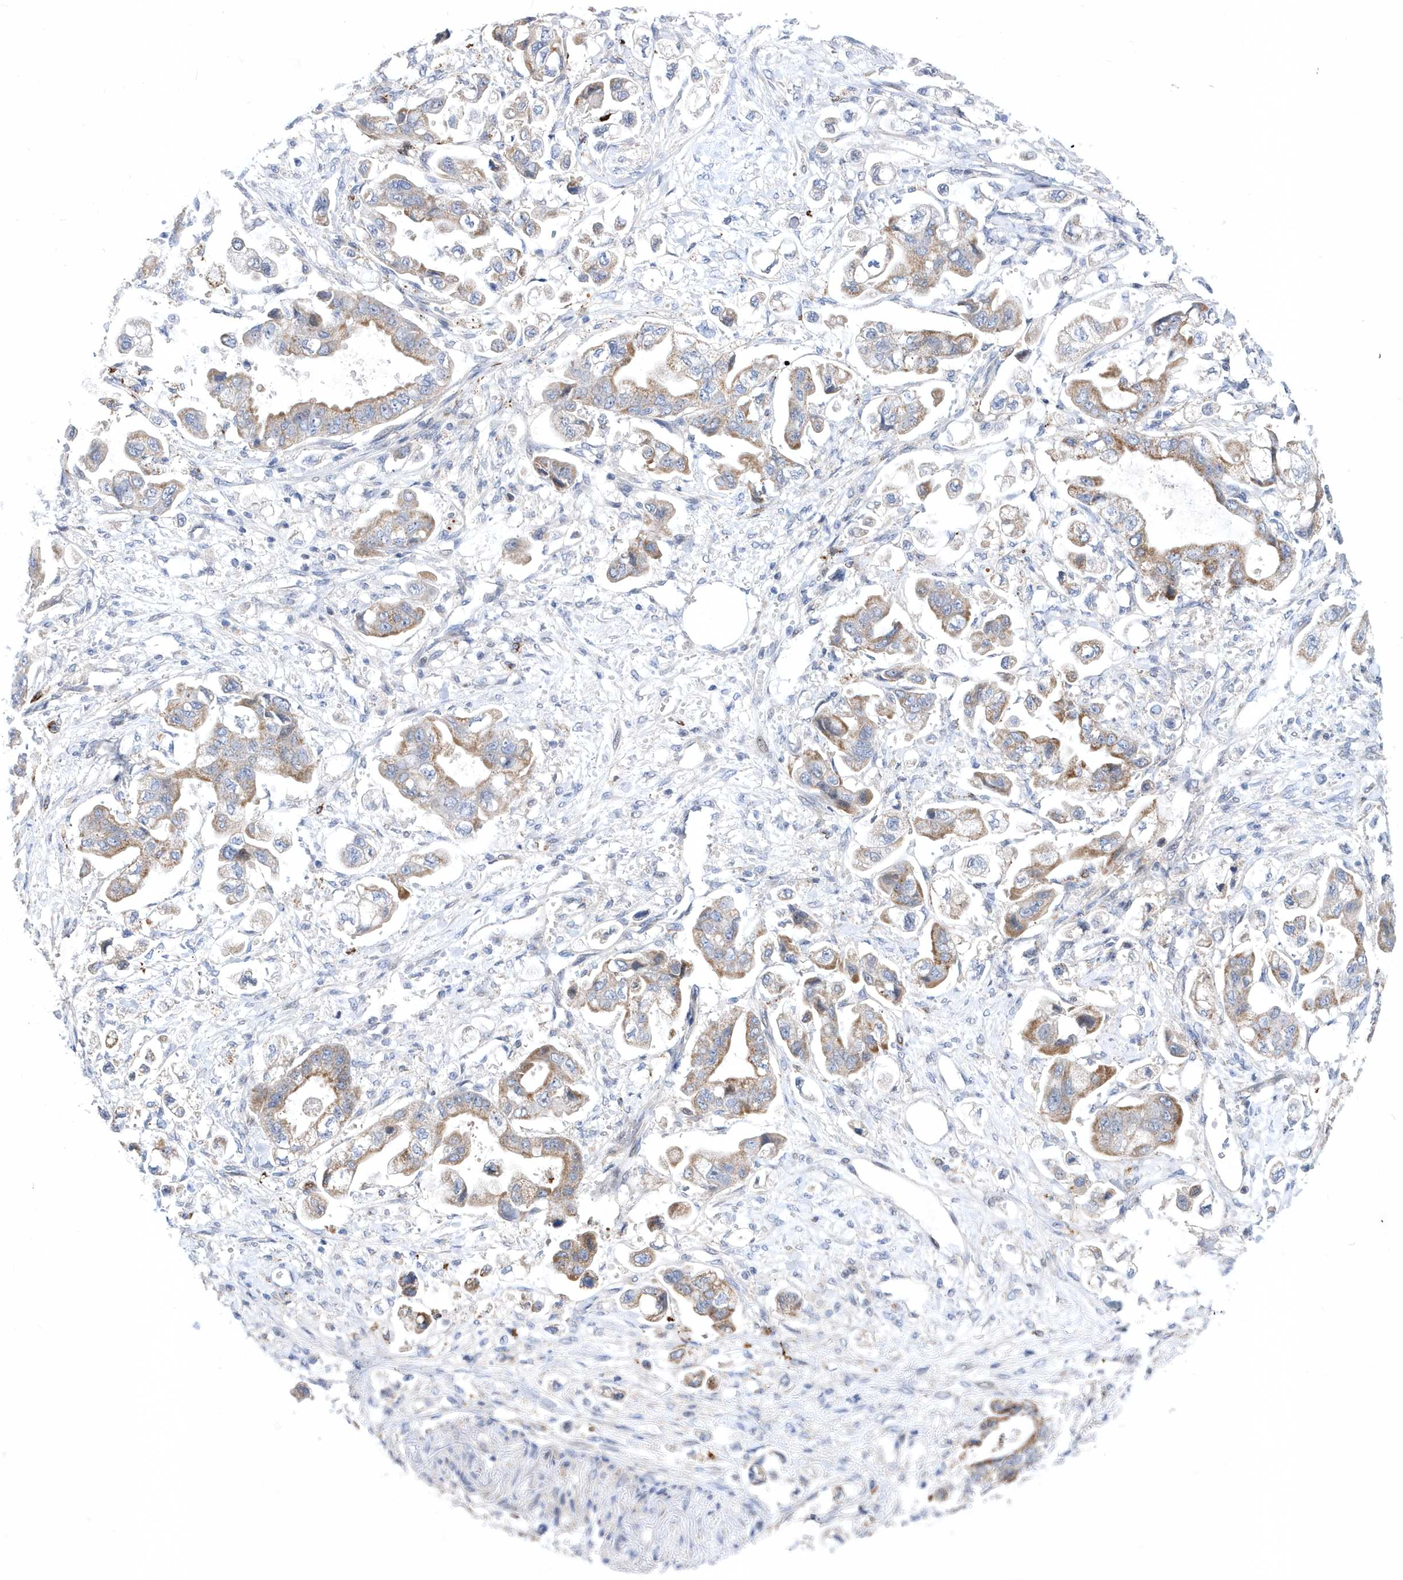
{"staining": {"intensity": "moderate", "quantity": ">75%", "location": "cytoplasmic/membranous"}, "tissue": "stomach cancer", "cell_type": "Tumor cells", "image_type": "cancer", "snomed": [{"axis": "morphology", "description": "Adenocarcinoma, NOS"}, {"axis": "topography", "description": "Stomach"}], "caption": "Moderate cytoplasmic/membranous protein expression is seen in about >75% of tumor cells in stomach cancer.", "gene": "LONRF2", "patient": {"sex": "male", "age": 62}}